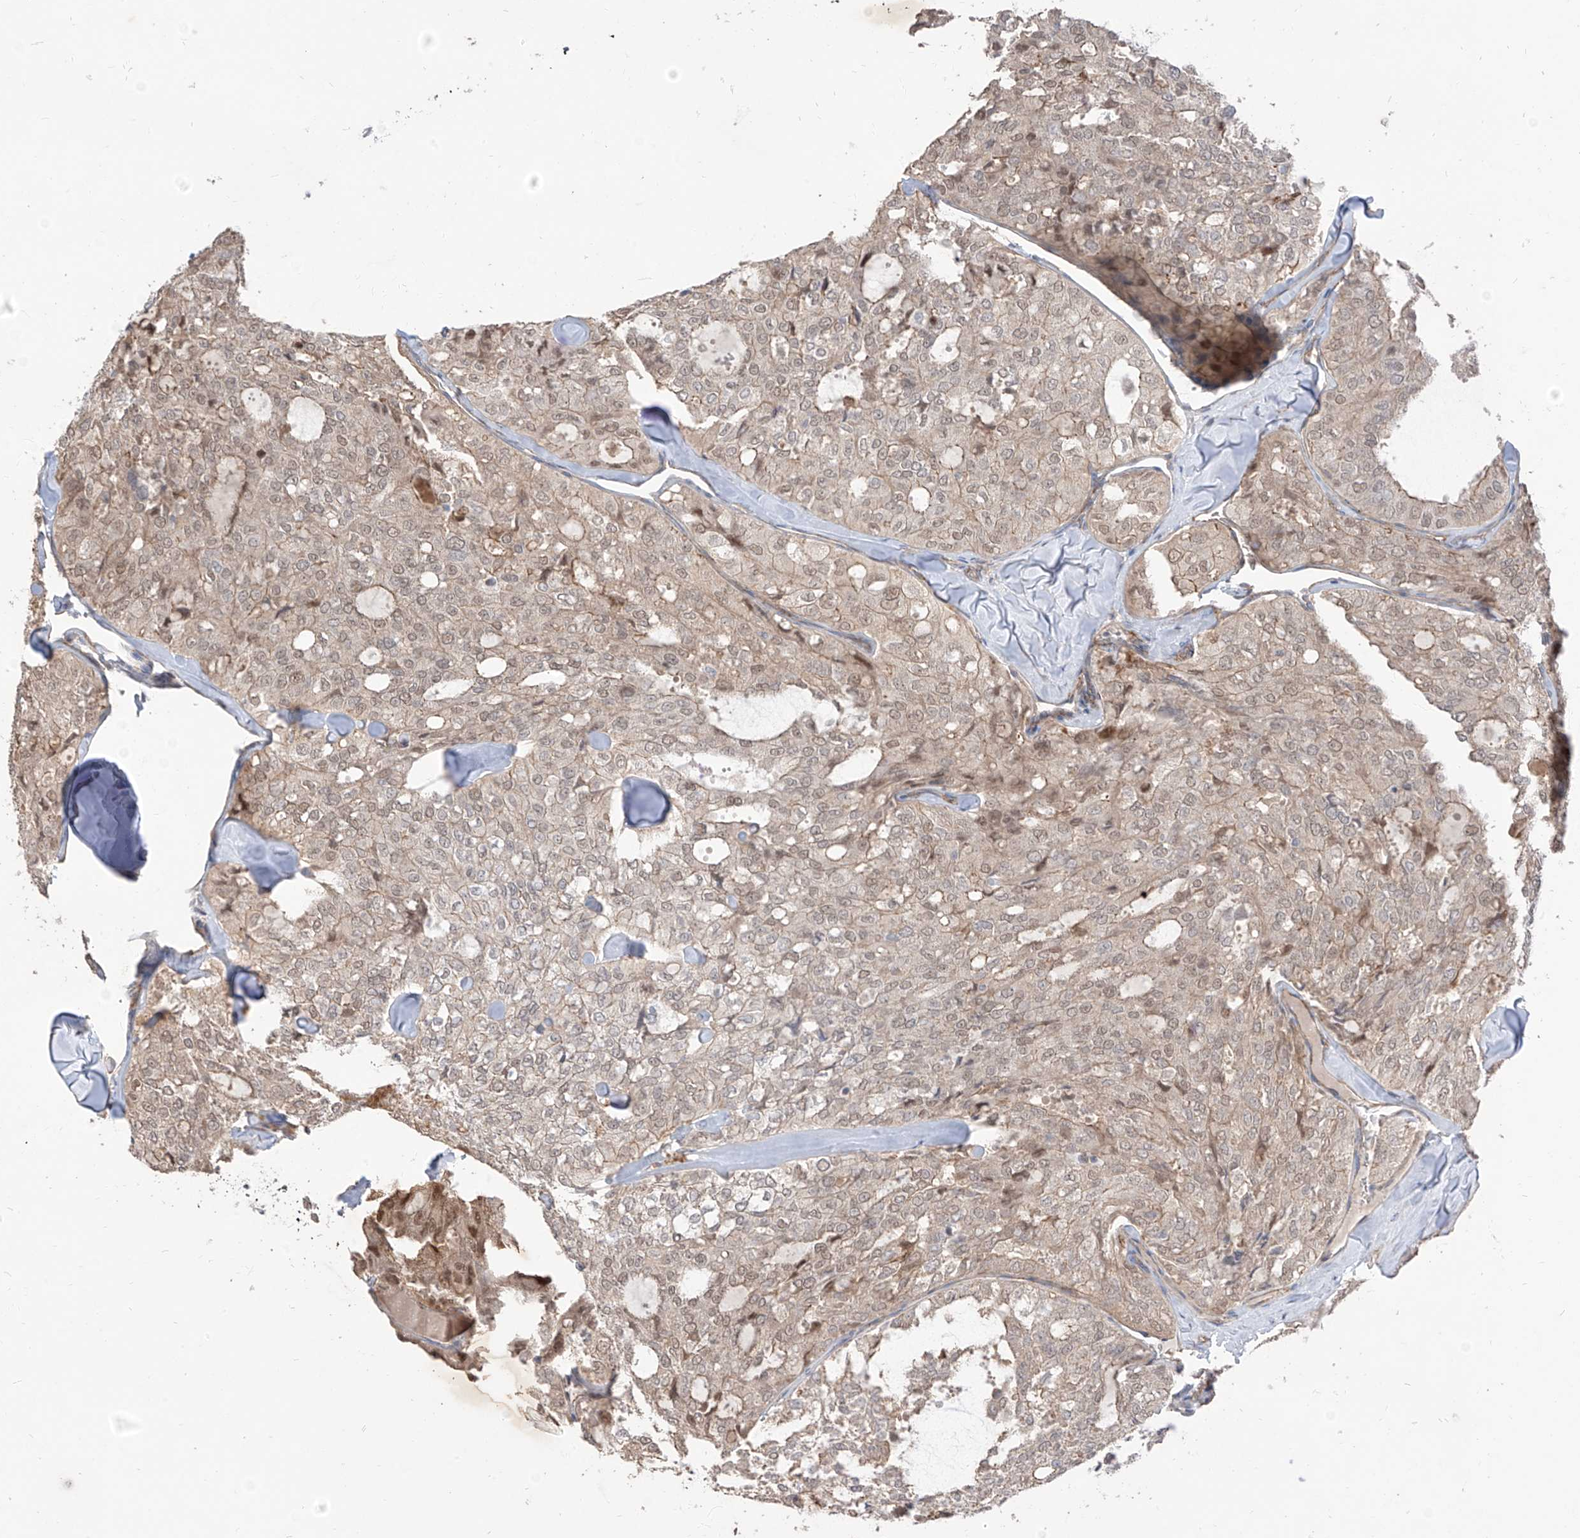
{"staining": {"intensity": "weak", "quantity": "25%-75%", "location": "cytoplasmic/membranous,nuclear"}, "tissue": "thyroid cancer", "cell_type": "Tumor cells", "image_type": "cancer", "snomed": [{"axis": "morphology", "description": "Follicular adenoma carcinoma, NOS"}, {"axis": "topography", "description": "Thyroid gland"}], "caption": "Thyroid cancer (follicular adenoma carcinoma) tissue reveals weak cytoplasmic/membranous and nuclear positivity in approximately 25%-75% of tumor cells, visualized by immunohistochemistry.", "gene": "EPHX4", "patient": {"sex": "male", "age": 75}}